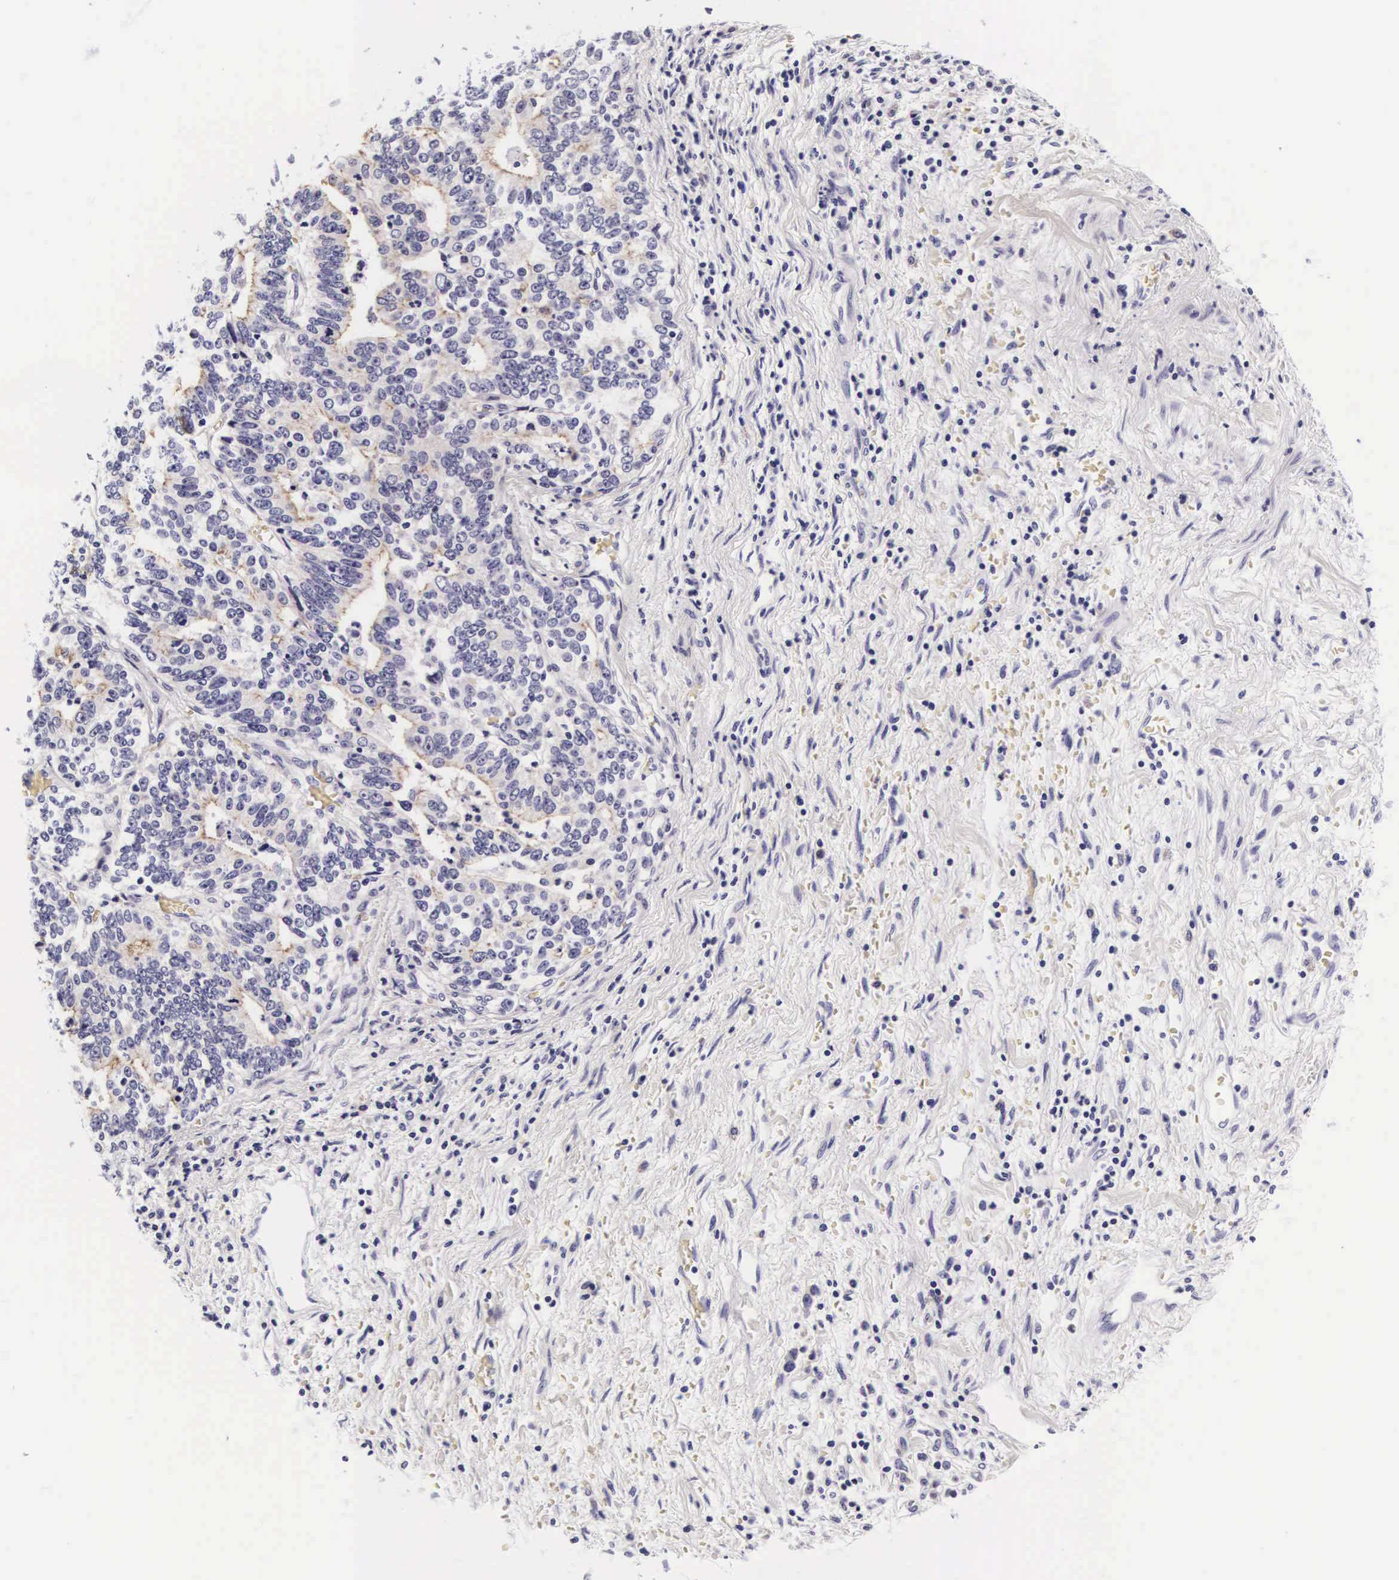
{"staining": {"intensity": "weak", "quantity": "<25%", "location": "cytoplasmic/membranous"}, "tissue": "stomach cancer", "cell_type": "Tumor cells", "image_type": "cancer", "snomed": [{"axis": "morphology", "description": "Adenocarcinoma, NOS"}, {"axis": "topography", "description": "Stomach, upper"}], "caption": "Immunohistochemical staining of stomach adenocarcinoma reveals no significant staining in tumor cells. (Immunohistochemistry (ihc), brightfield microscopy, high magnification).", "gene": "PHETA2", "patient": {"sex": "female", "age": 50}}